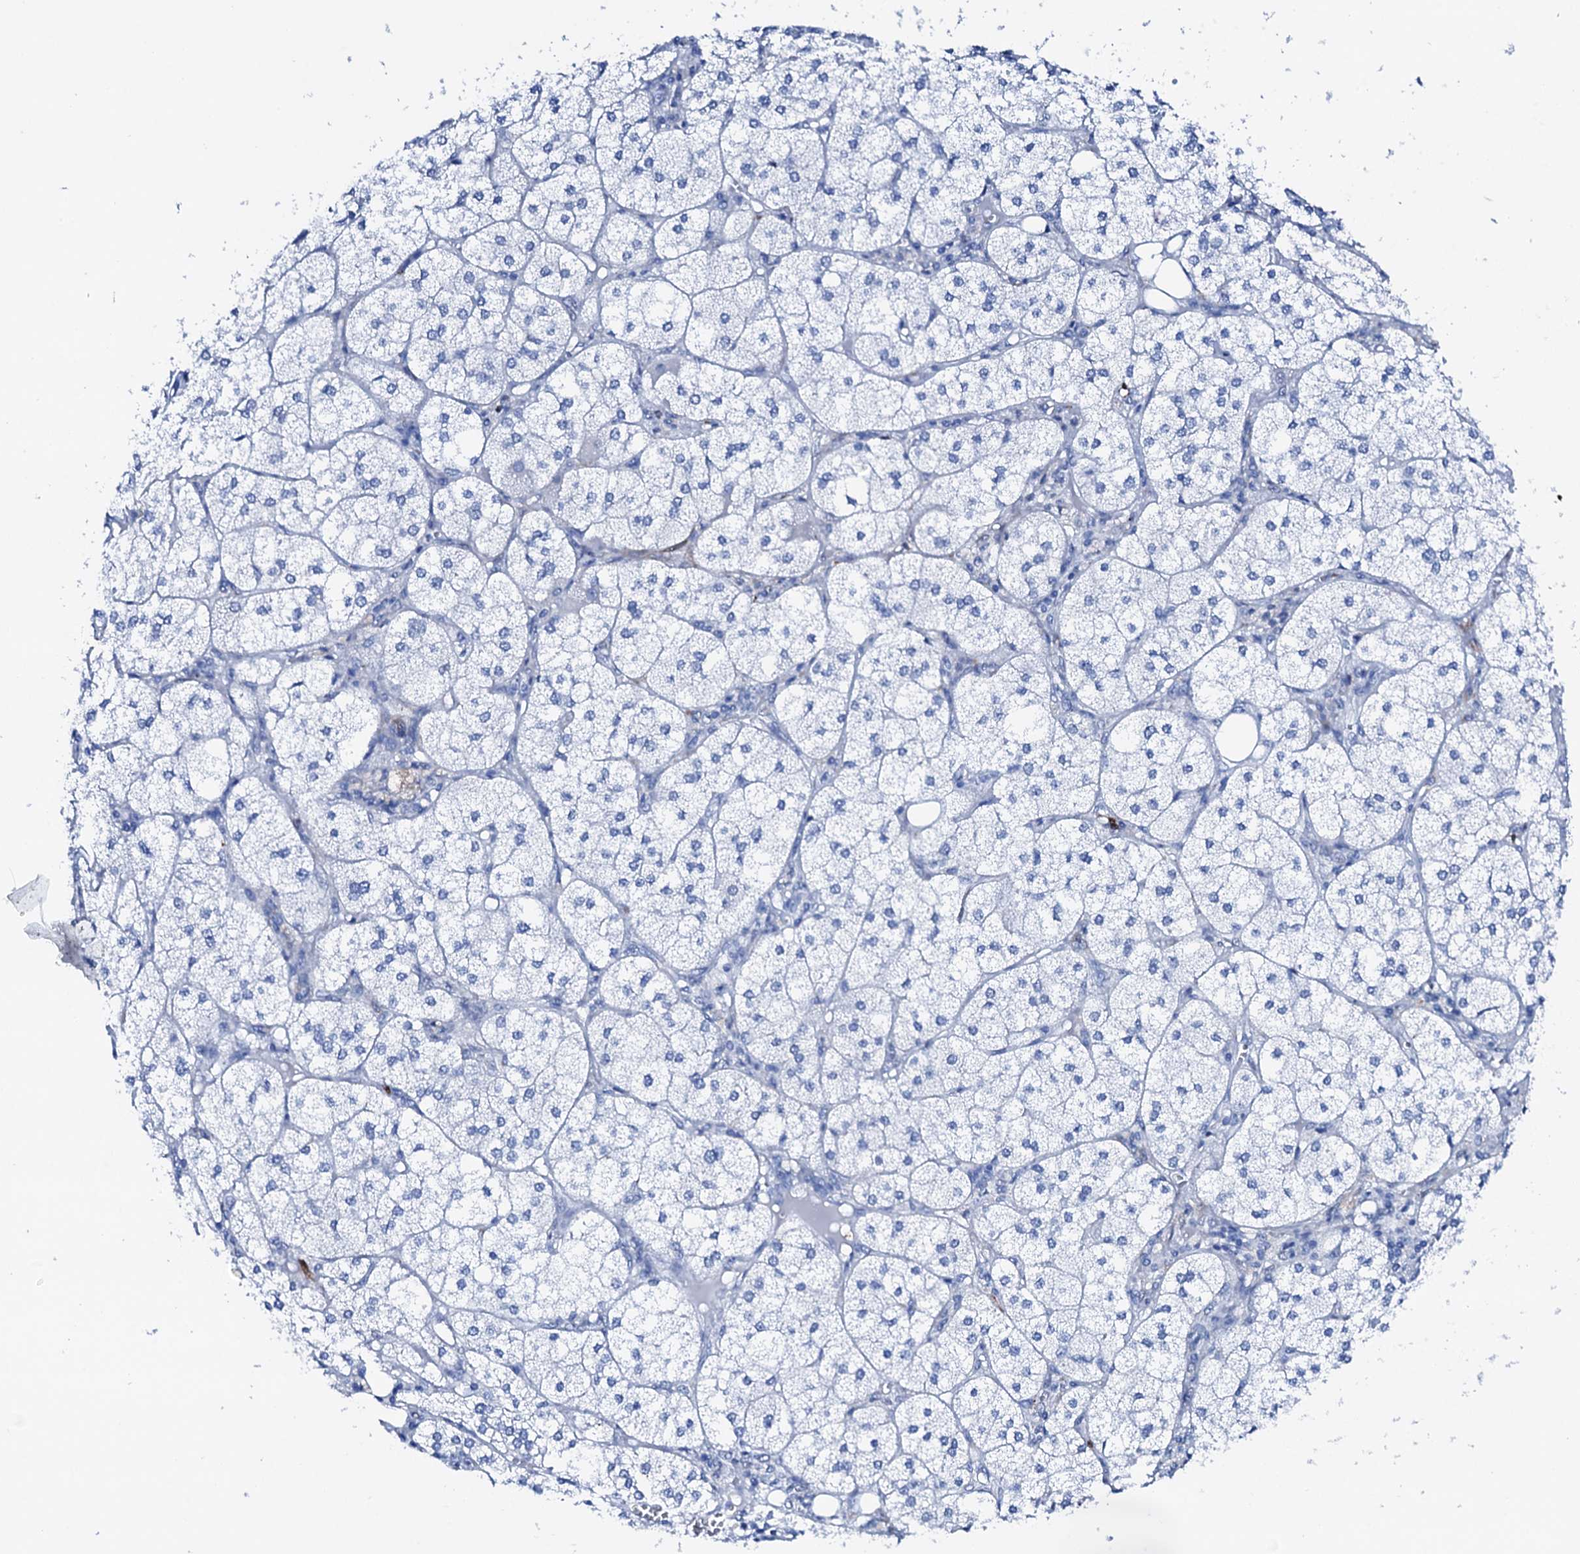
{"staining": {"intensity": "negative", "quantity": "none", "location": "none"}, "tissue": "adrenal gland", "cell_type": "Glandular cells", "image_type": "normal", "snomed": [{"axis": "morphology", "description": "Normal tissue, NOS"}, {"axis": "topography", "description": "Adrenal gland"}], "caption": "An immunohistochemistry micrograph of normal adrenal gland is shown. There is no staining in glandular cells of adrenal gland. The staining was performed using DAB to visualize the protein expression in brown, while the nuclei were stained in blue with hematoxylin (Magnification: 20x).", "gene": "NRIP2", "patient": {"sex": "female", "age": 61}}